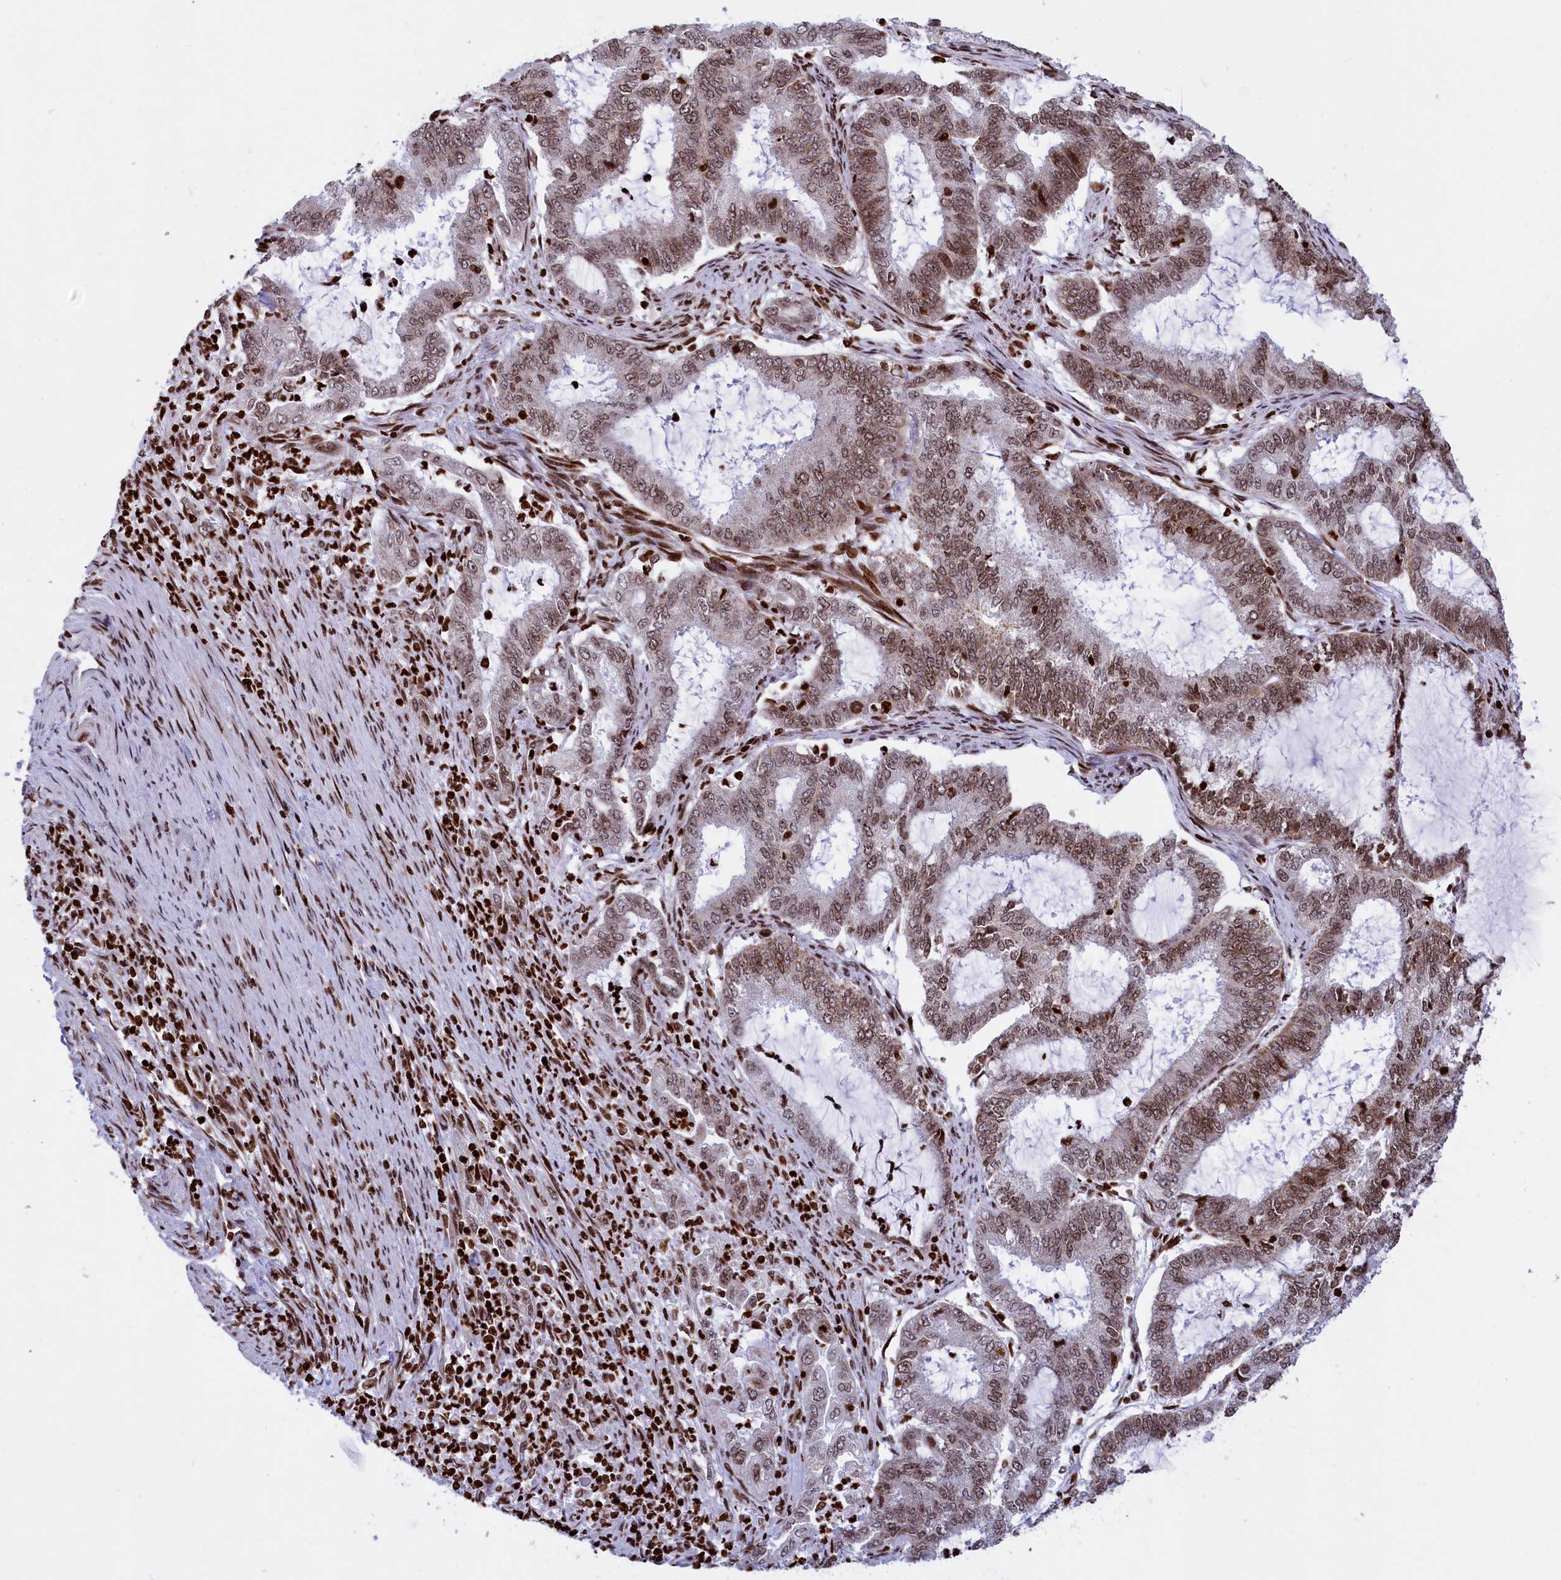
{"staining": {"intensity": "moderate", "quantity": ">75%", "location": "cytoplasmic/membranous,nuclear"}, "tissue": "endometrial cancer", "cell_type": "Tumor cells", "image_type": "cancer", "snomed": [{"axis": "morphology", "description": "Adenocarcinoma, NOS"}, {"axis": "topography", "description": "Endometrium"}], "caption": "Endometrial cancer (adenocarcinoma) was stained to show a protein in brown. There is medium levels of moderate cytoplasmic/membranous and nuclear staining in approximately >75% of tumor cells.", "gene": "TIMM29", "patient": {"sex": "female", "age": 51}}